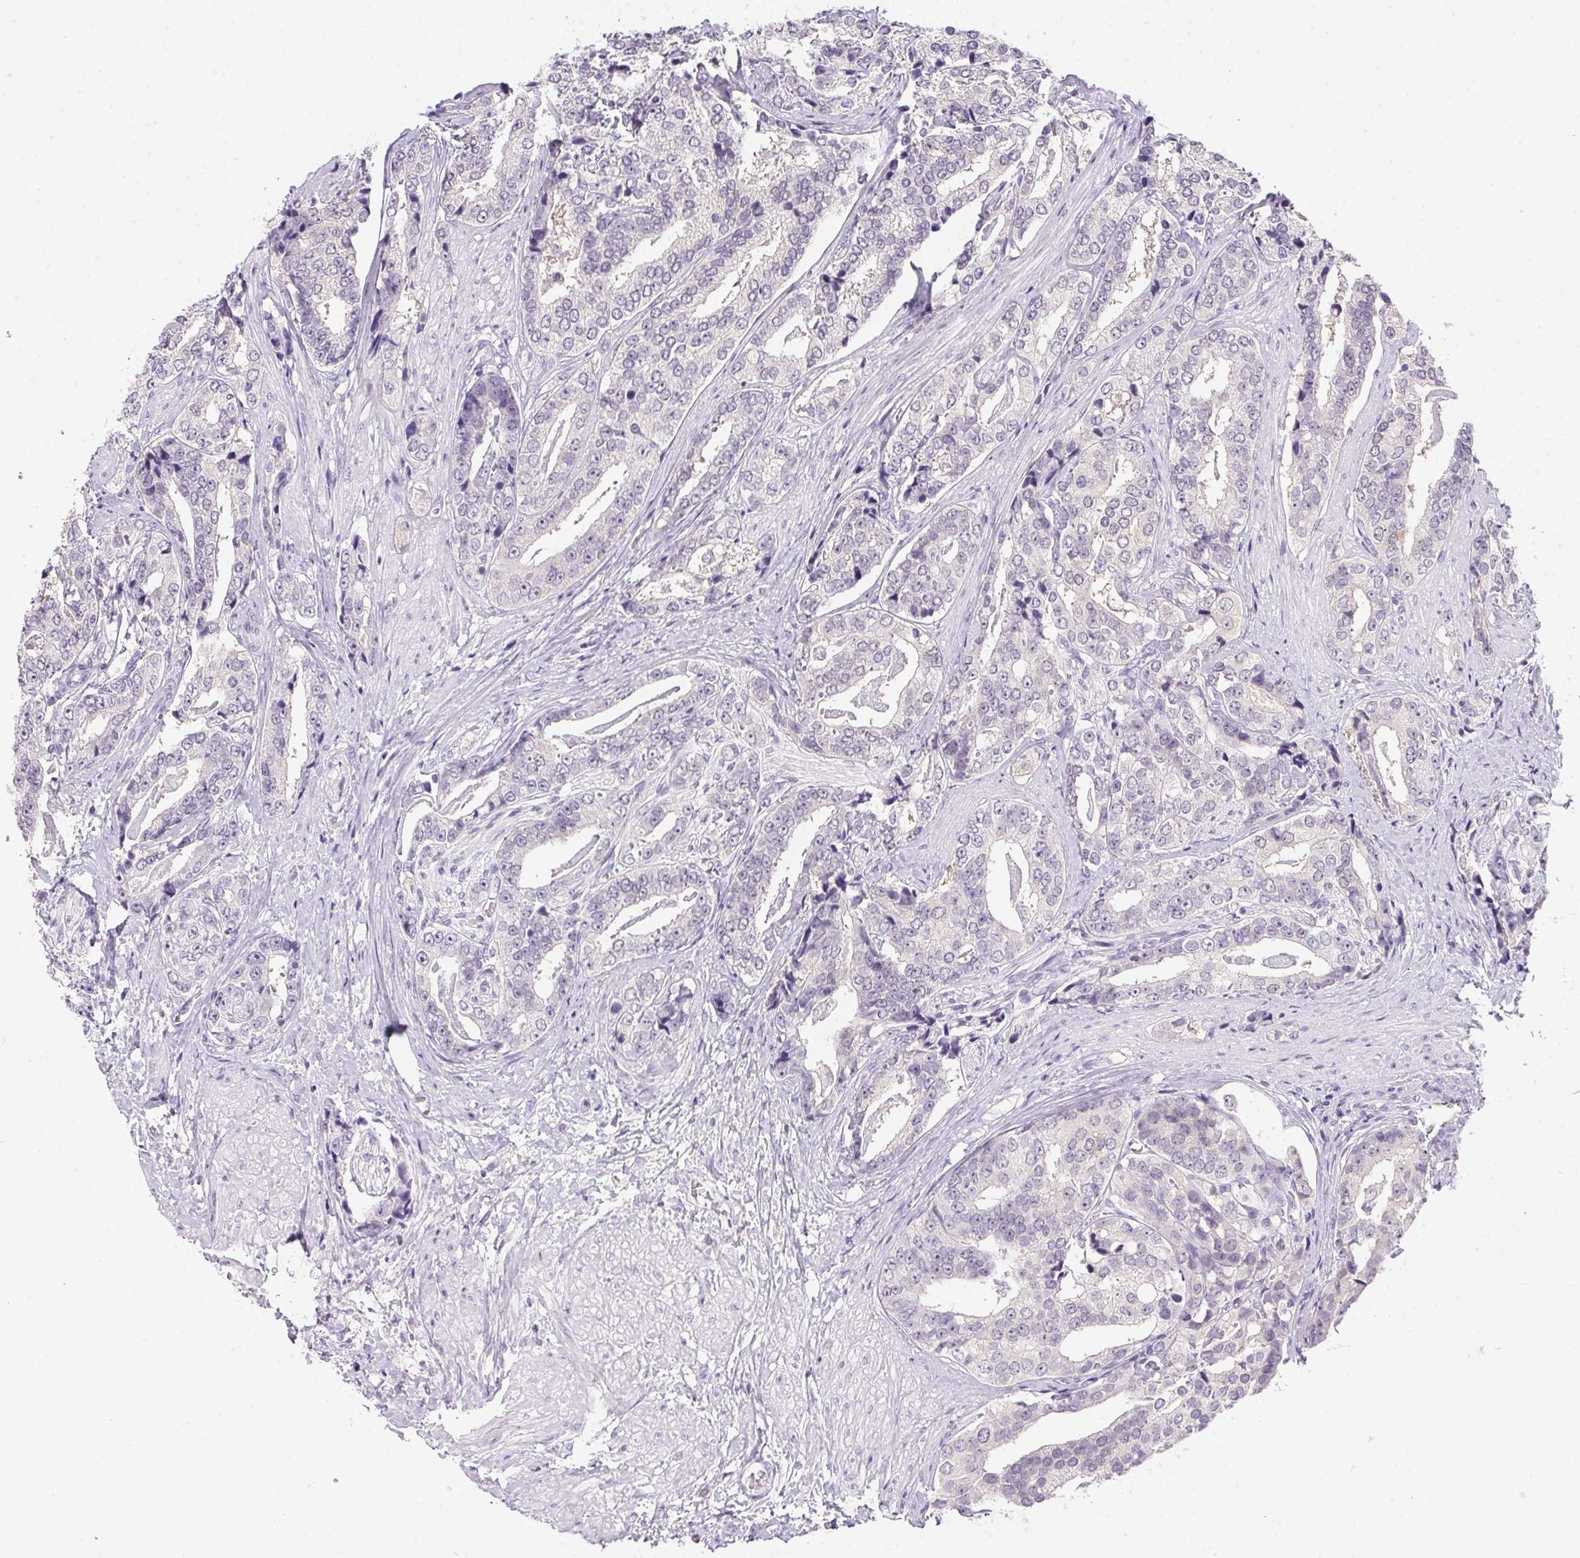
{"staining": {"intensity": "negative", "quantity": "none", "location": "none"}, "tissue": "prostate cancer", "cell_type": "Tumor cells", "image_type": "cancer", "snomed": [{"axis": "morphology", "description": "Adenocarcinoma, High grade"}, {"axis": "topography", "description": "Prostate"}], "caption": "Immunohistochemistry (IHC) photomicrograph of neoplastic tissue: prostate cancer (high-grade adenocarcinoma) stained with DAB shows no significant protein staining in tumor cells.", "gene": "DNAJC5G", "patient": {"sex": "male", "age": 71}}